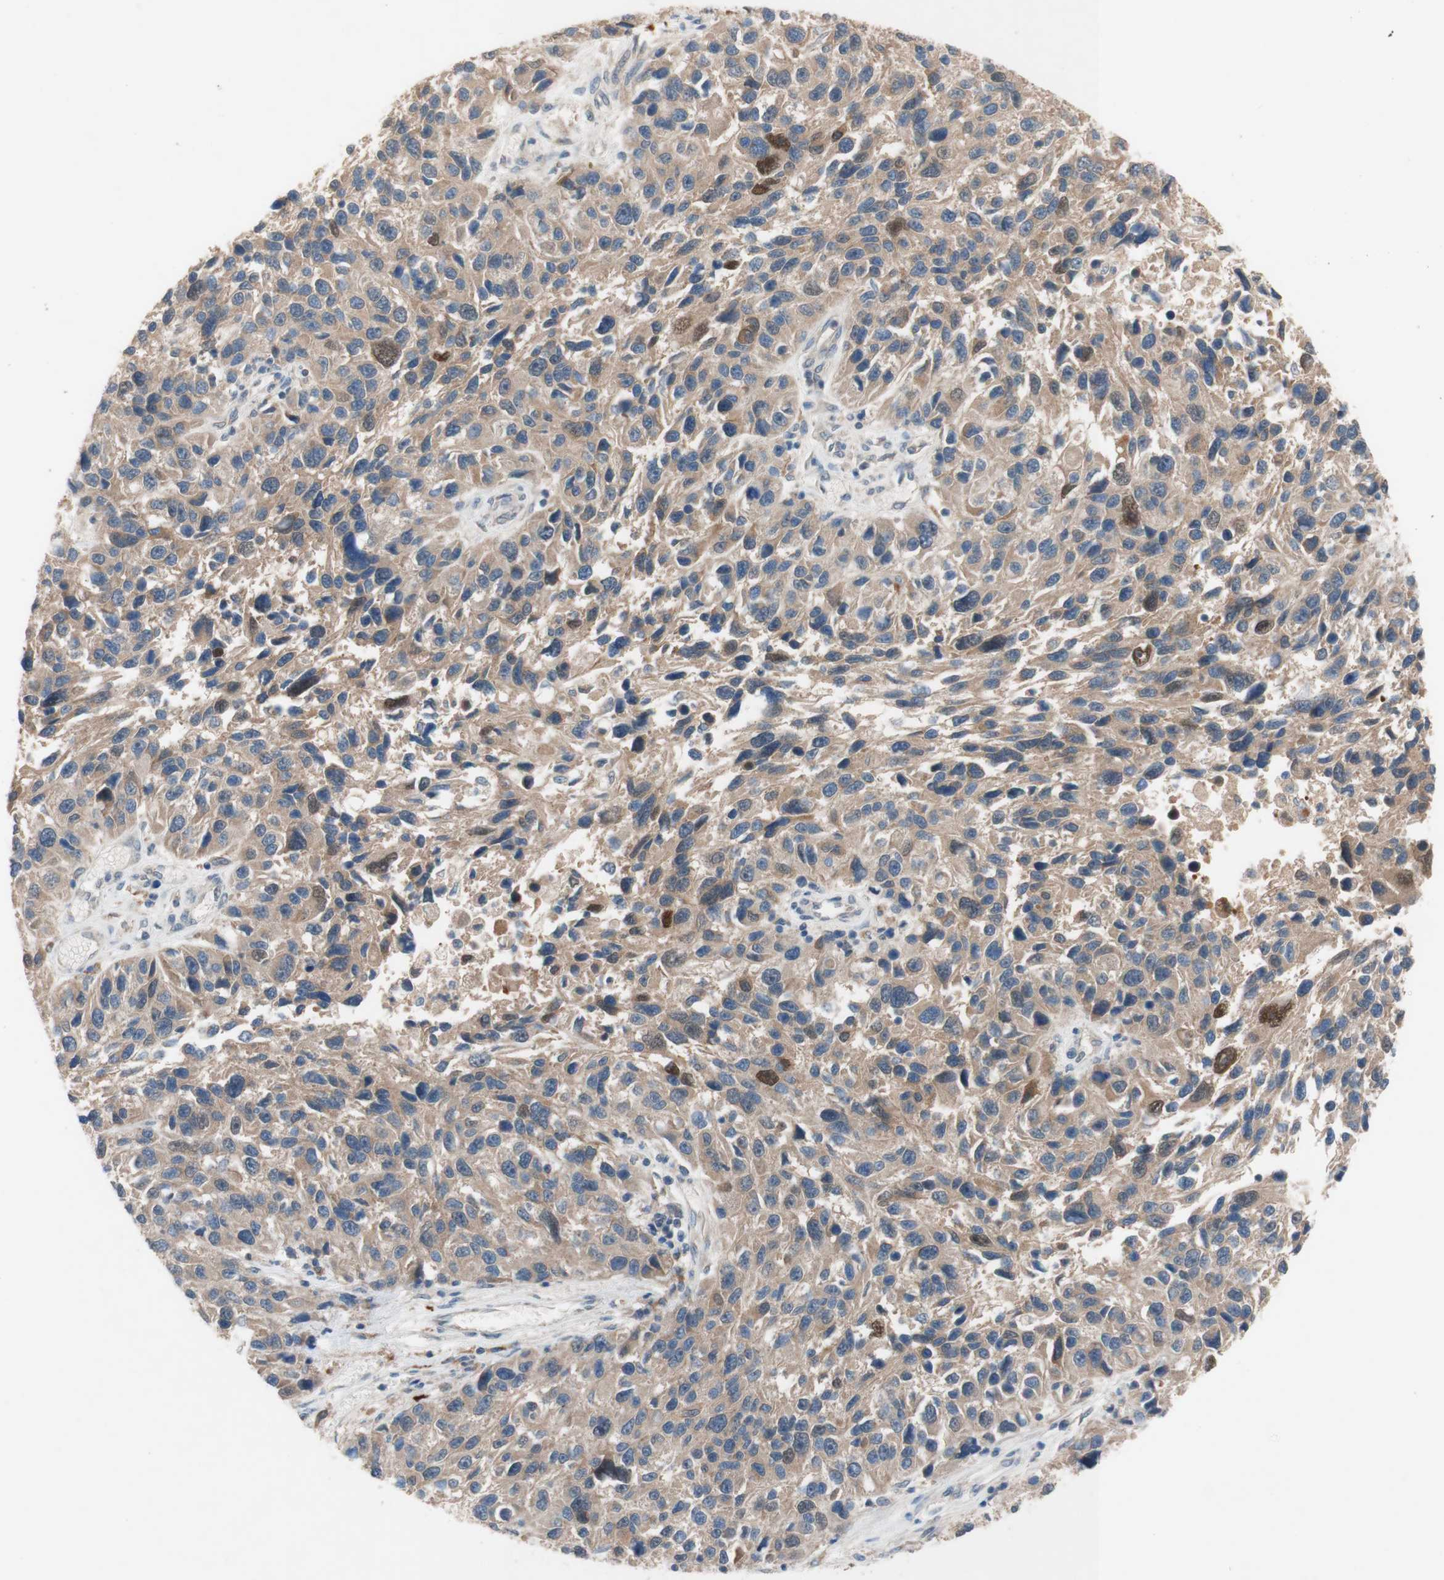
{"staining": {"intensity": "moderate", "quantity": ">75%", "location": "cytoplasmic/membranous,nuclear"}, "tissue": "melanoma", "cell_type": "Tumor cells", "image_type": "cancer", "snomed": [{"axis": "morphology", "description": "Malignant melanoma, NOS"}, {"axis": "topography", "description": "Skin"}], "caption": "Immunohistochemical staining of human malignant melanoma exhibits medium levels of moderate cytoplasmic/membranous and nuclear expression in approximately >75% of tumor cells.", "gene": "PEX2", "patient": {"sex": "male", "age": 53}}